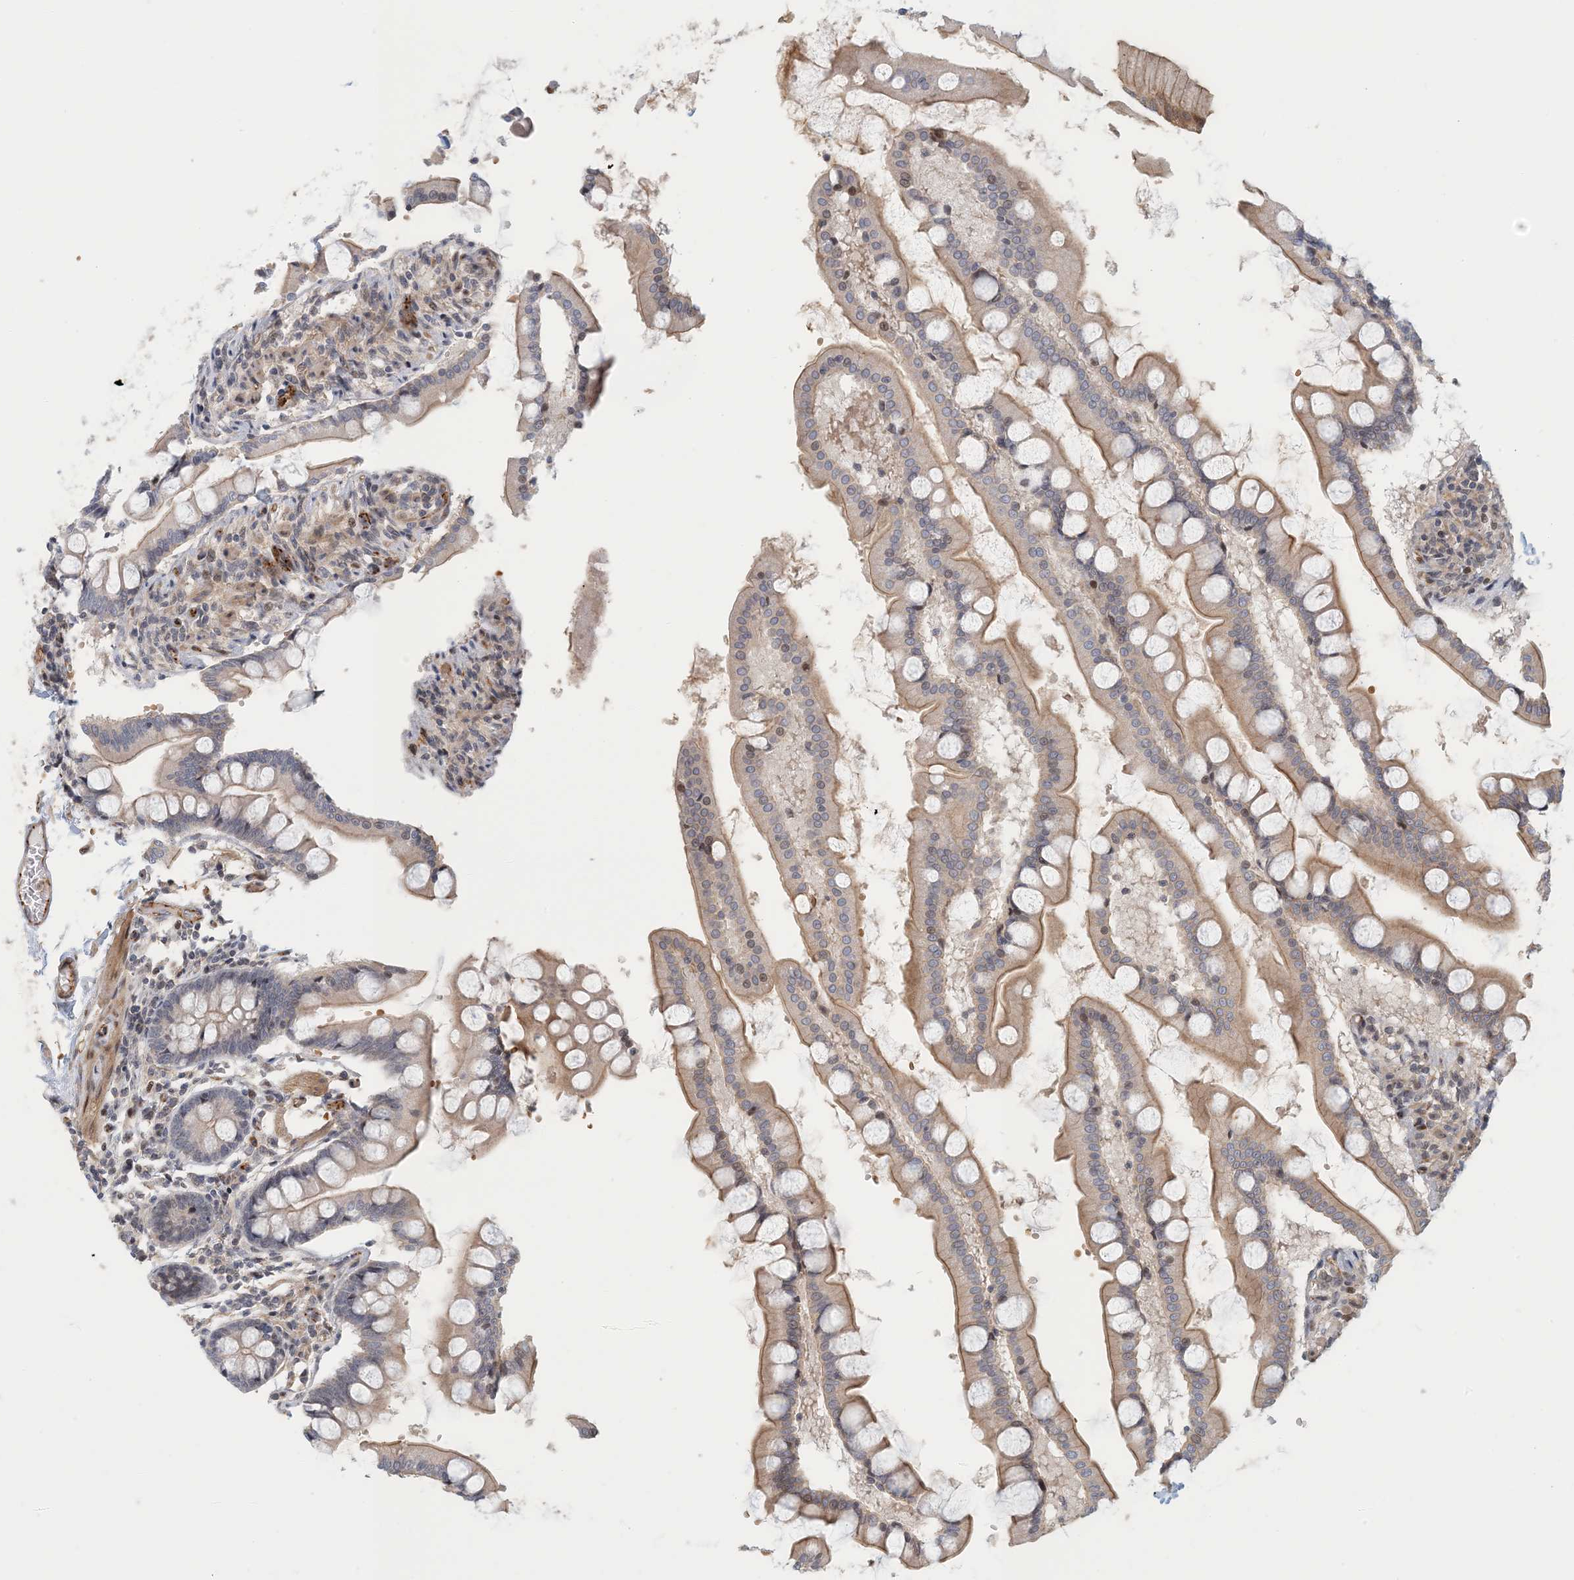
{"staining": {"intensity": "weak", "quantity": "25%-75%", "location": "cytoplasmic/membranous"}, "tissue": "small intestine", "cell_type": "Glandular cells", "image_type": "normal", "snomed": [{"axis": "morphology", "description": "Normal tissue, NOS"}, {"axis": "topography", "description": "Small intestine"}], "caption": "Weak cytoplasmic/membranous staining is identified in about 25%-75% of glandular cells in benign small intestine.", "gene": "MAPKBP1", "patient": {"sex": "male", "age": 41}}